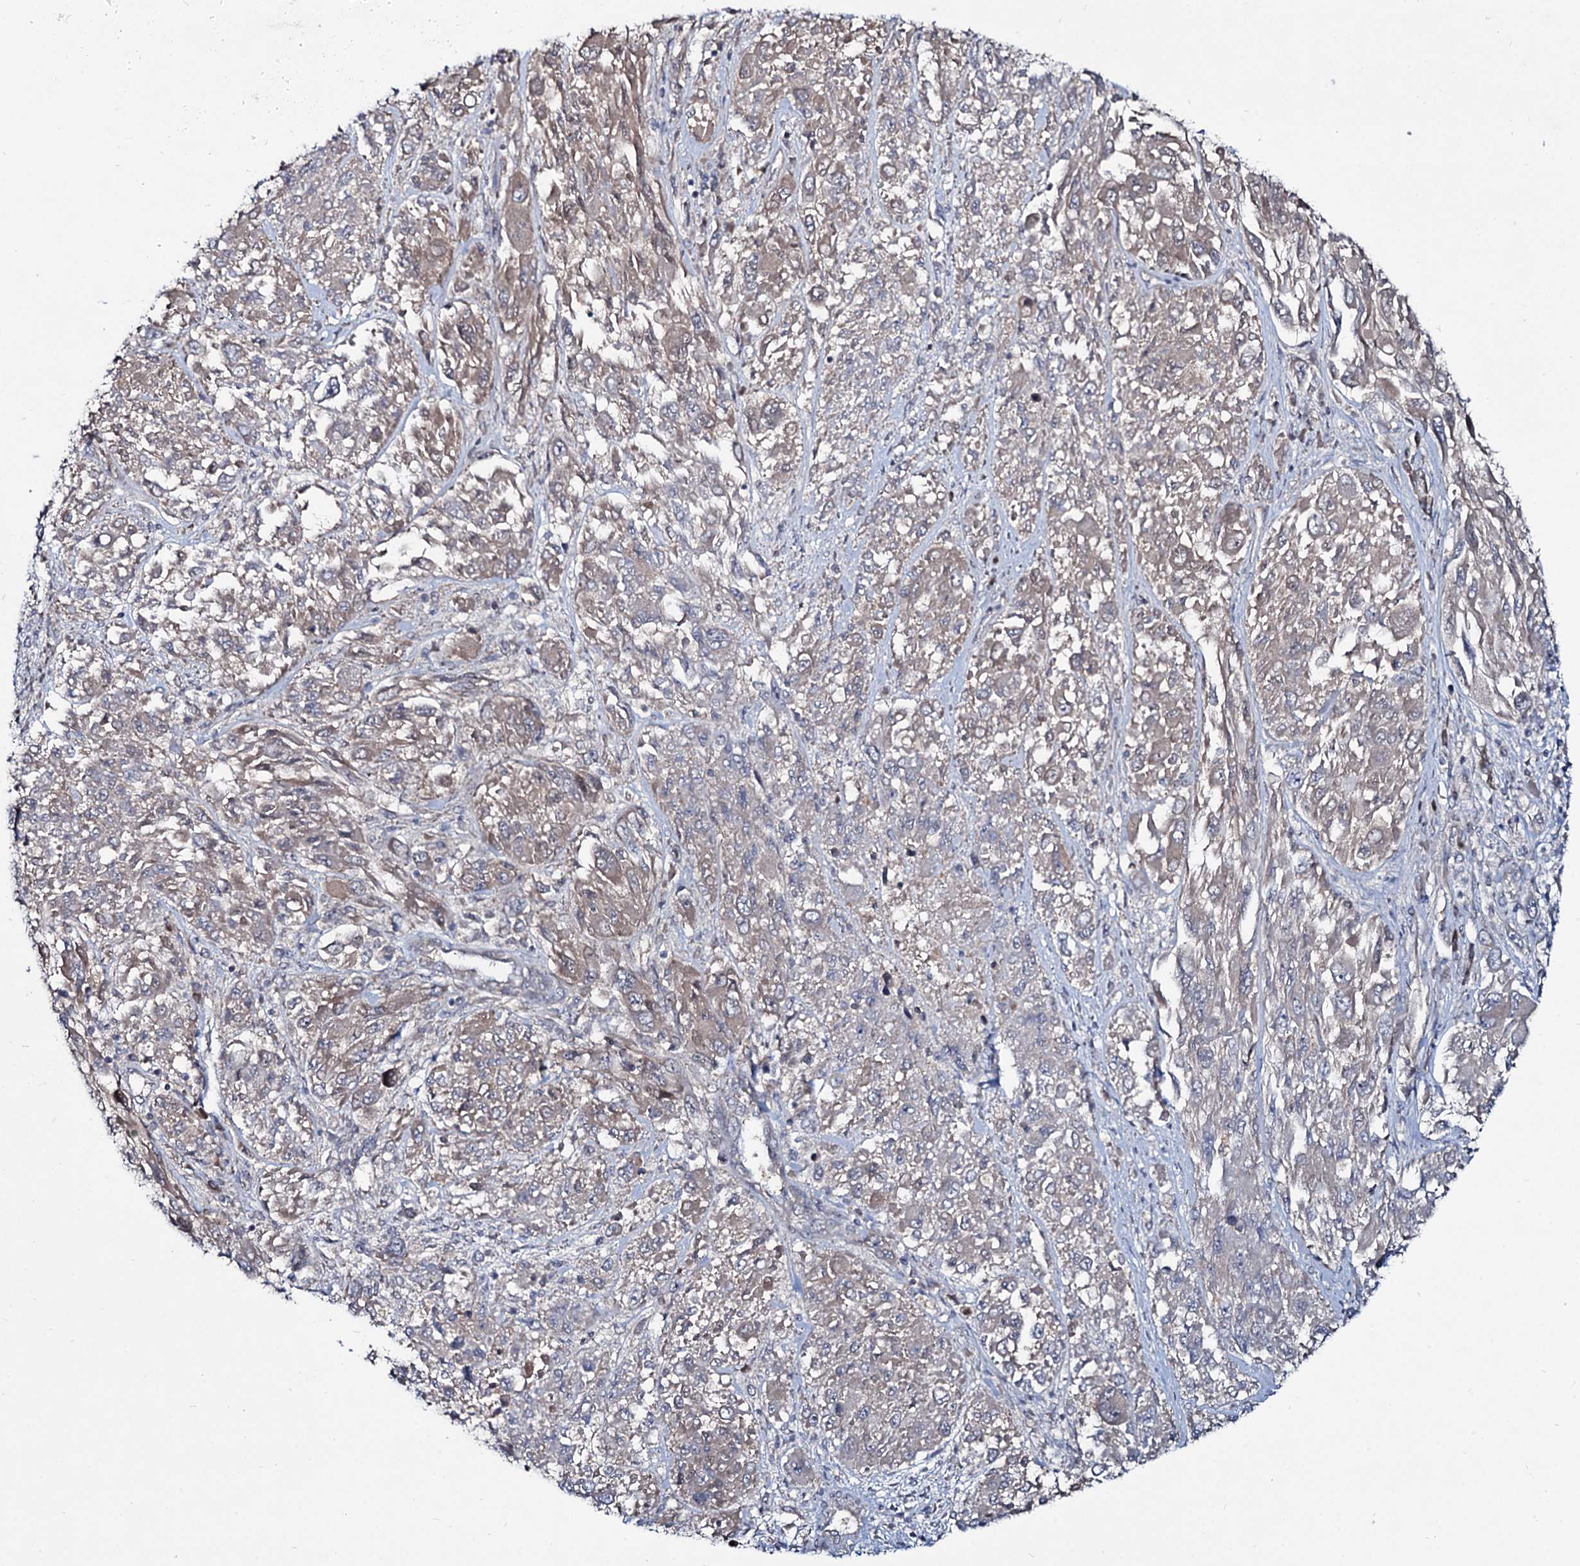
{"staining": {"intensity": "weak", "quantity": ">75%", "location": "cytoplasmic/membranous"}, "tissue": "melanoma", "cell_type": "Tumor cells", "image_type": "cancer", "snomed": [{"axis": "morphology", "description": "Malignant melanoma, NOS"}, {"axis": "topography", "description": "Skin"}], "caption": "Immunohistochemical staining of human malignant melanoma exhibits weak cytoplasmic/membranous protein positivity in approximately >75% of tumor cells.", "gene": "RNF6", "patient": {"sex": "female", "age": 91}}